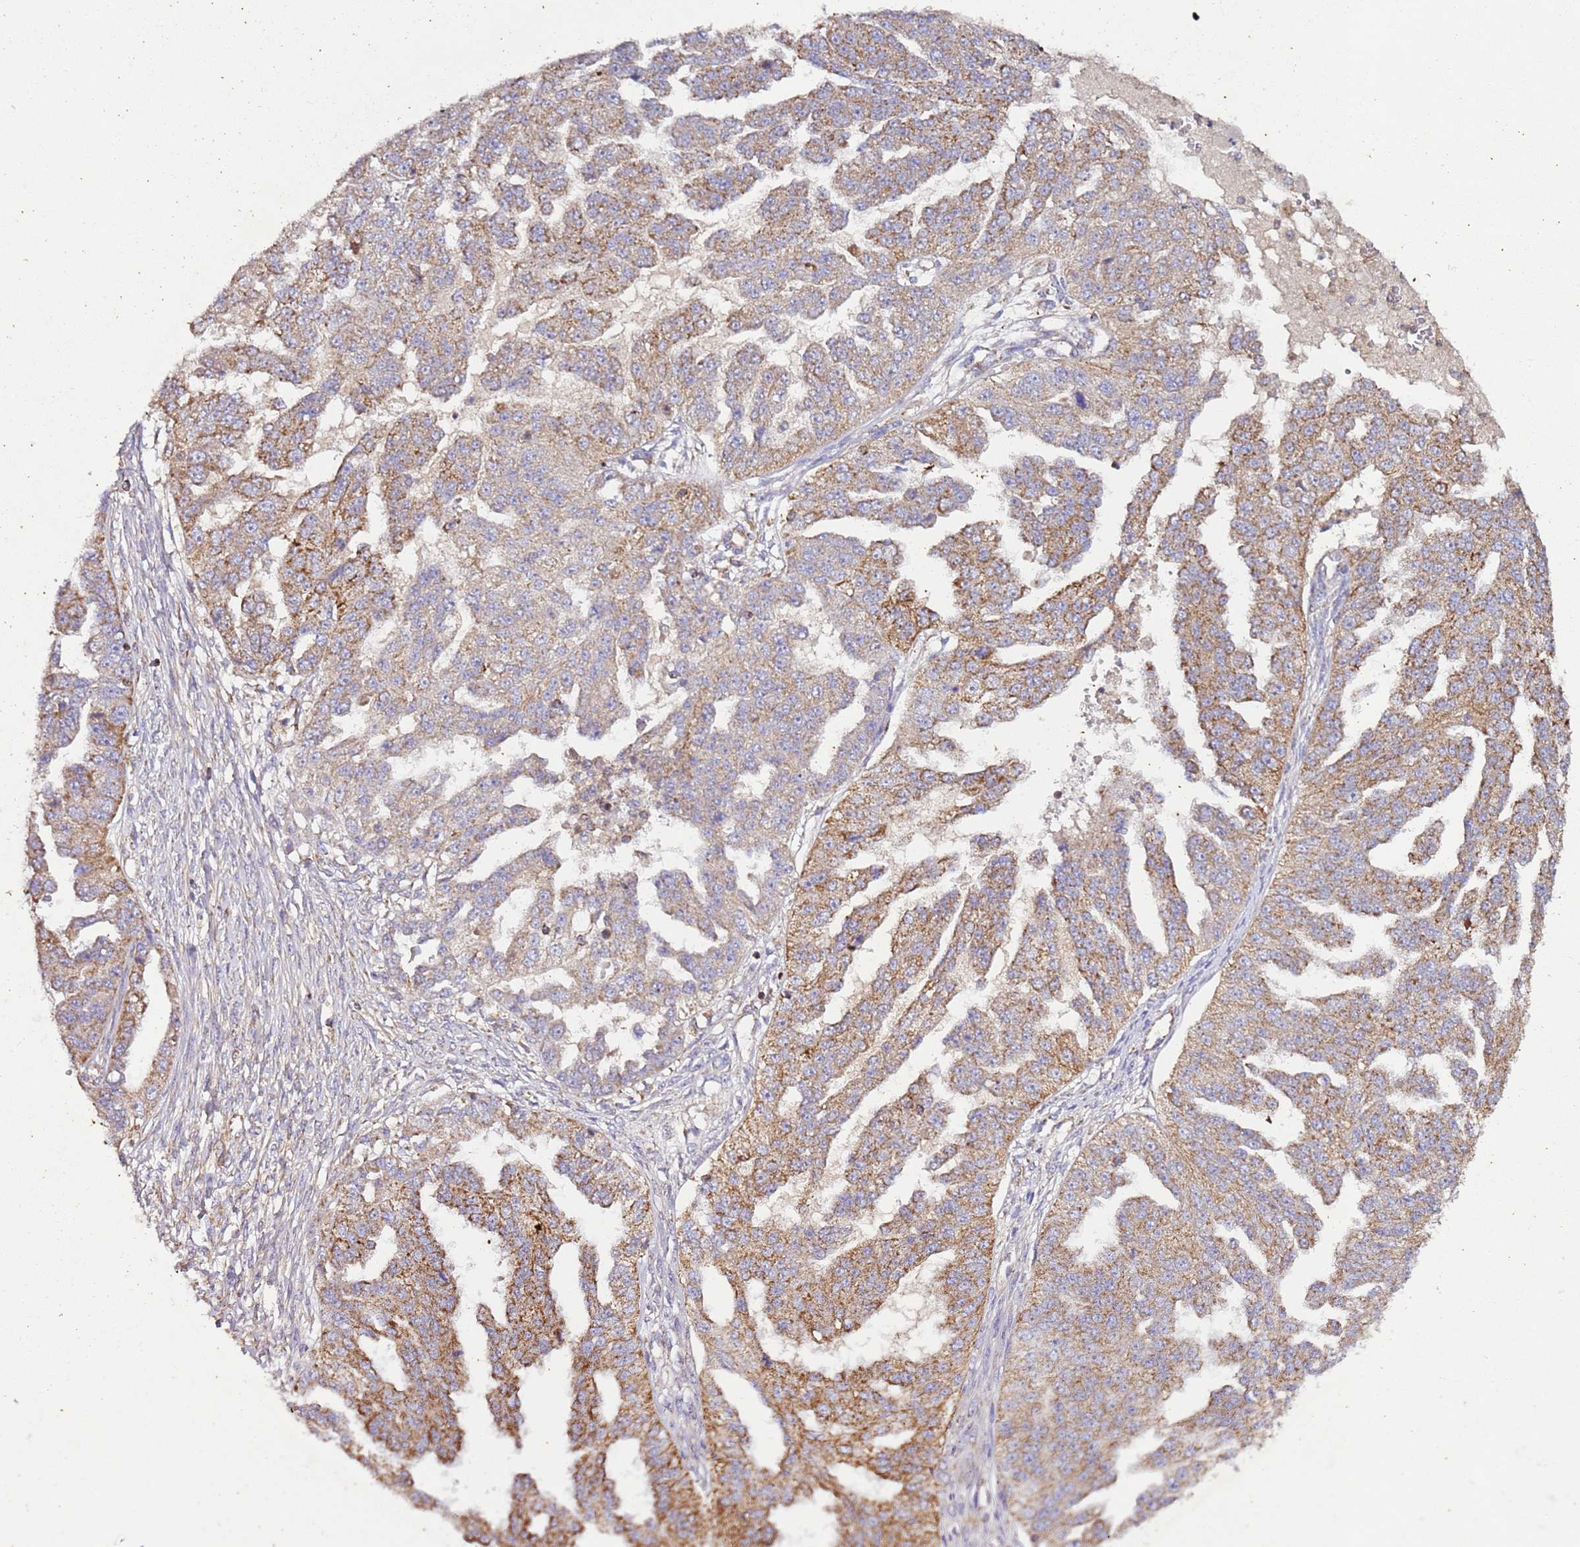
{"staining": {"intensity": "moderate", "quantity": "25%-75%", "location": "cytoplasmic/membranous"}, "tissue": "ovarian cancer", "cell_type": "Tumor cells", "image_type": "cancer", "snomed": [{"axis": "morphology", "description": "Cystadenocarcinoma, serous, NOS"}, {"axis": "topography", "description": "Ovary"}], "caption": "Human ovarian cancer stained with a brown dye exhibits moderate cytoplasmic/membranous positive expression in approximately 25%-75% of tumor cells.", "gene": "RMND5A", "patient": {"sex": "female", "age": 58}}